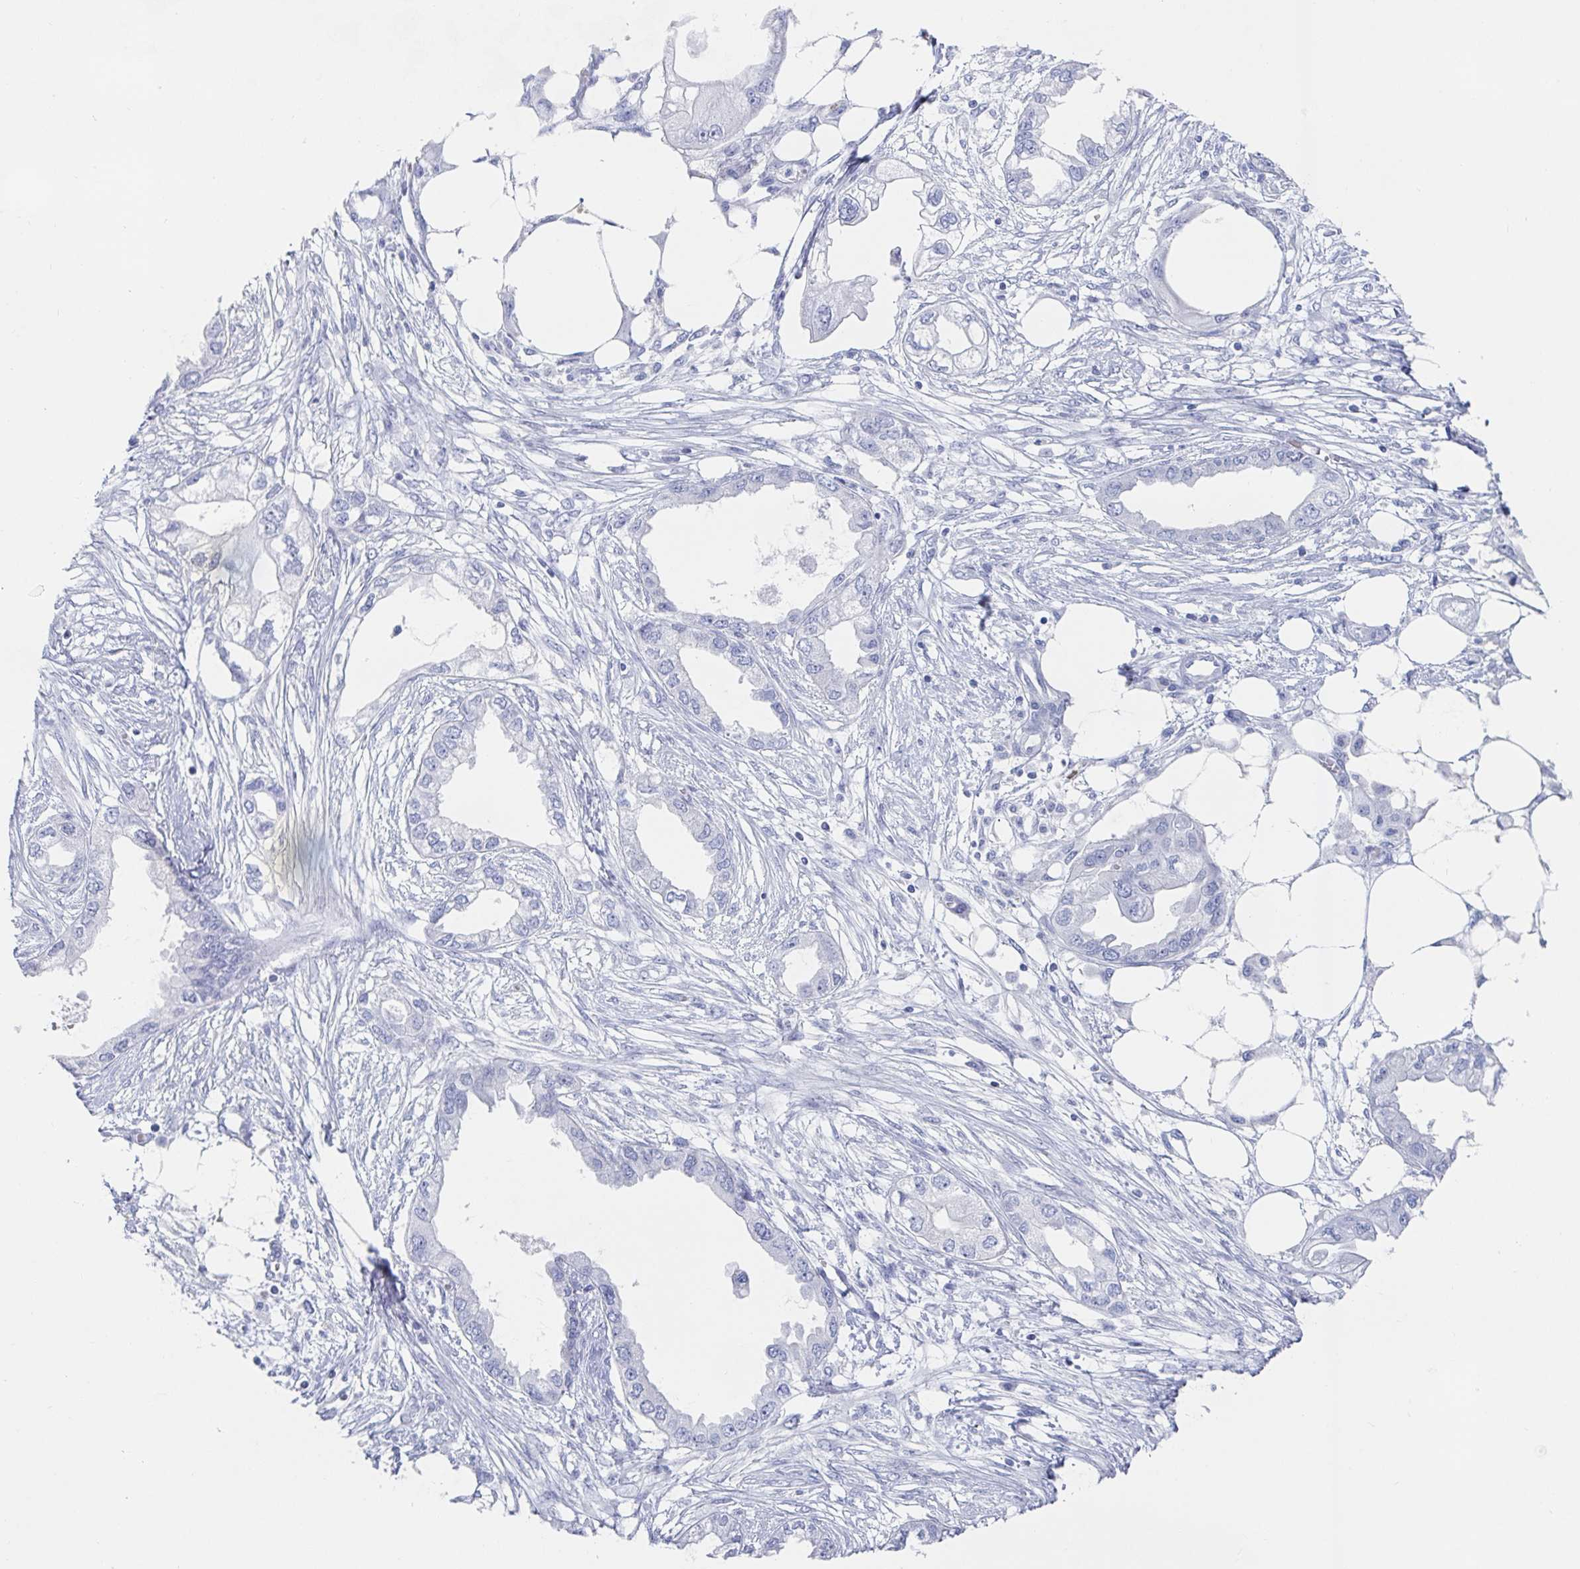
{"staining": {"intensity": "negative", "quantity": "none", "location": "none"}, "tissue": "endometrial cancer", "cell_type": "Tumor cells", "image_type": "cancer", "snomed": [{"axis": "morphology", "description": "Adenocarcinoma, NOS"}, {"axis": "morphology", "description": "Adenocarcinoma, metastatic, NOS"}, {"axis": "topography", "description": "Adipose tissue"}, {"axis": "topography", "description": "Endometrium"}], "caption": "The image shows no staining of tumor cells in endometrial adenocarcinoma.", "gene": "PACSIN1", "patient": {"sex": "female", "age": 67}}